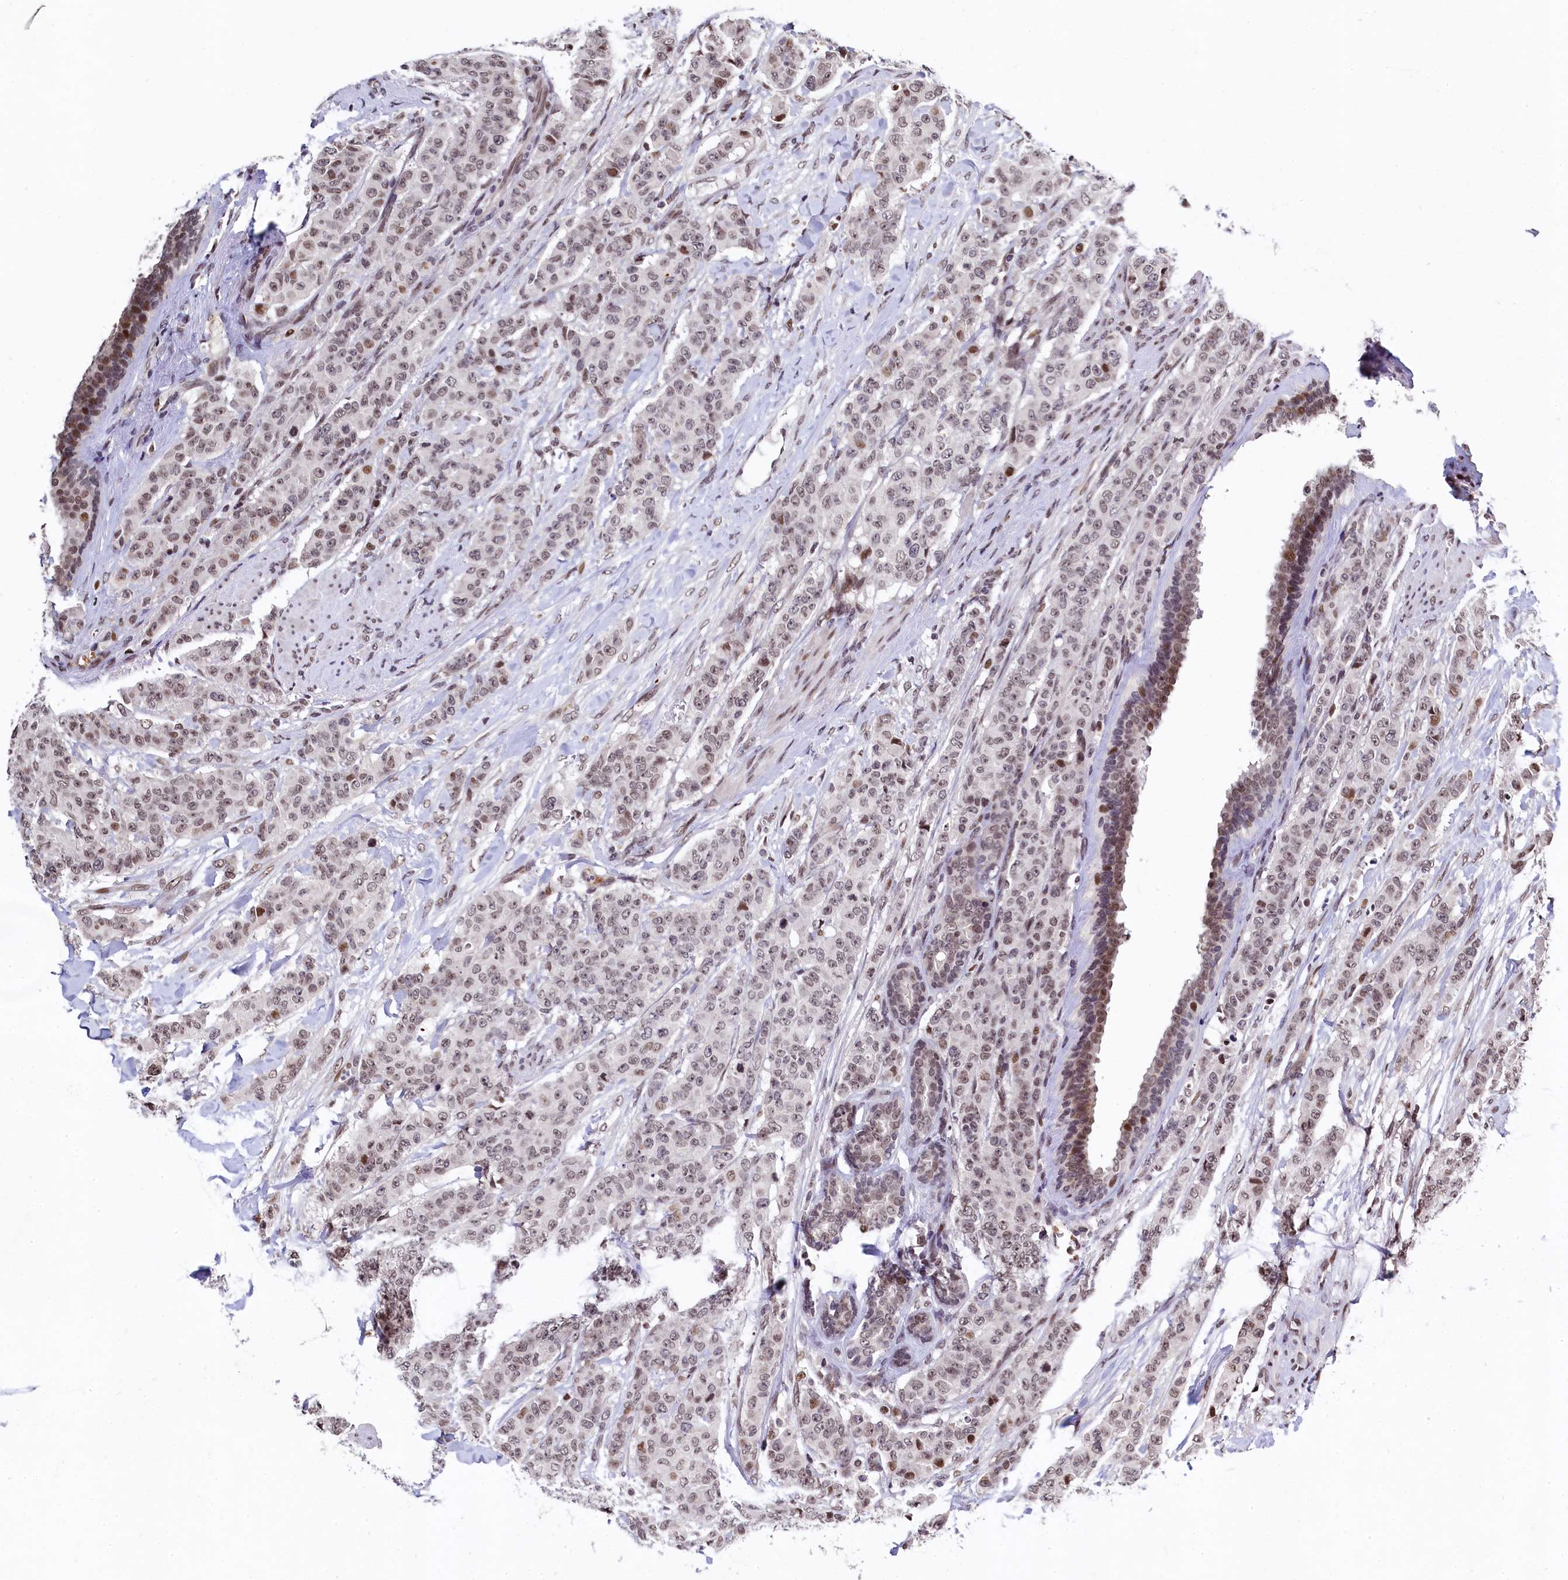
{"staining": {"intensity": "weak", "quantity": "<25%", "location": "nuclear"}, "tissue": "breast cancer", "cell_type": "Tumor cells", "image_type": "cancer", "snomed": [{"axis": "morphology", "description": "Duct carcinoma"}, {"axis": "topography", "description": "Breast"}], "caption": "The IHC histopathology image has no significant positivity in tumor cells of breast cancer tissue.", "gene": "FAM217B", "patient": {"sex": "female", "age": 40}}